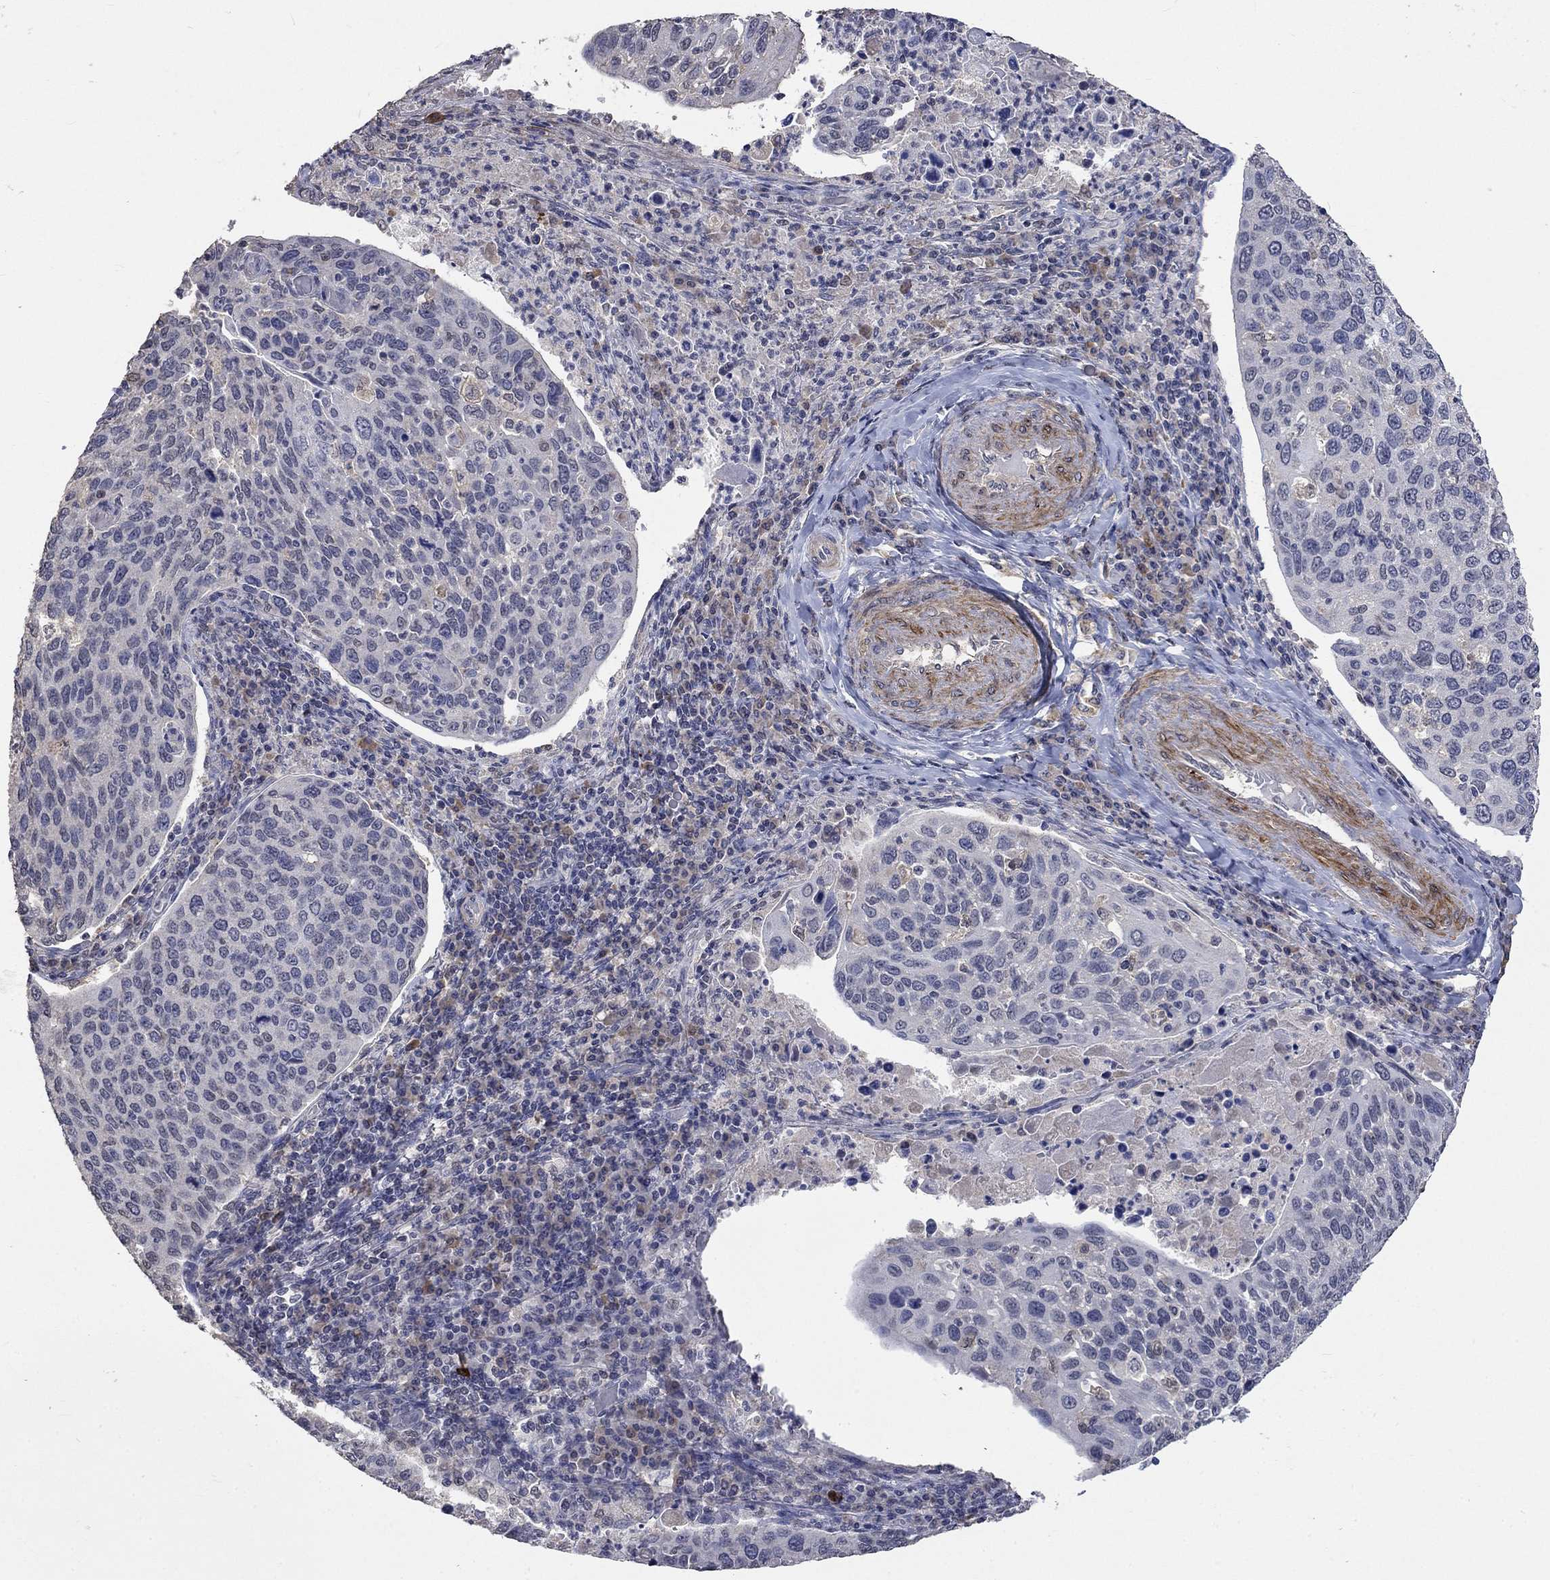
{"staining": {"intensity": "negative", "quantity": "none", "location": "none"}, "tissue": "cervical cancer", "cell_type": "Tumor cells", "image_type": "cancer", "snomed": [{"axis": "morphology", "description": "Squamous cell carcinoma, NOS"}, {"axis": "topography", "description": "Cervix"}], "caption": "A histopathology image of cervical cancer stained for a protein shows no brown staining in tumor cells.", "gene": "ZBTB18", "patient": {"sex": "female", "age": 54}}